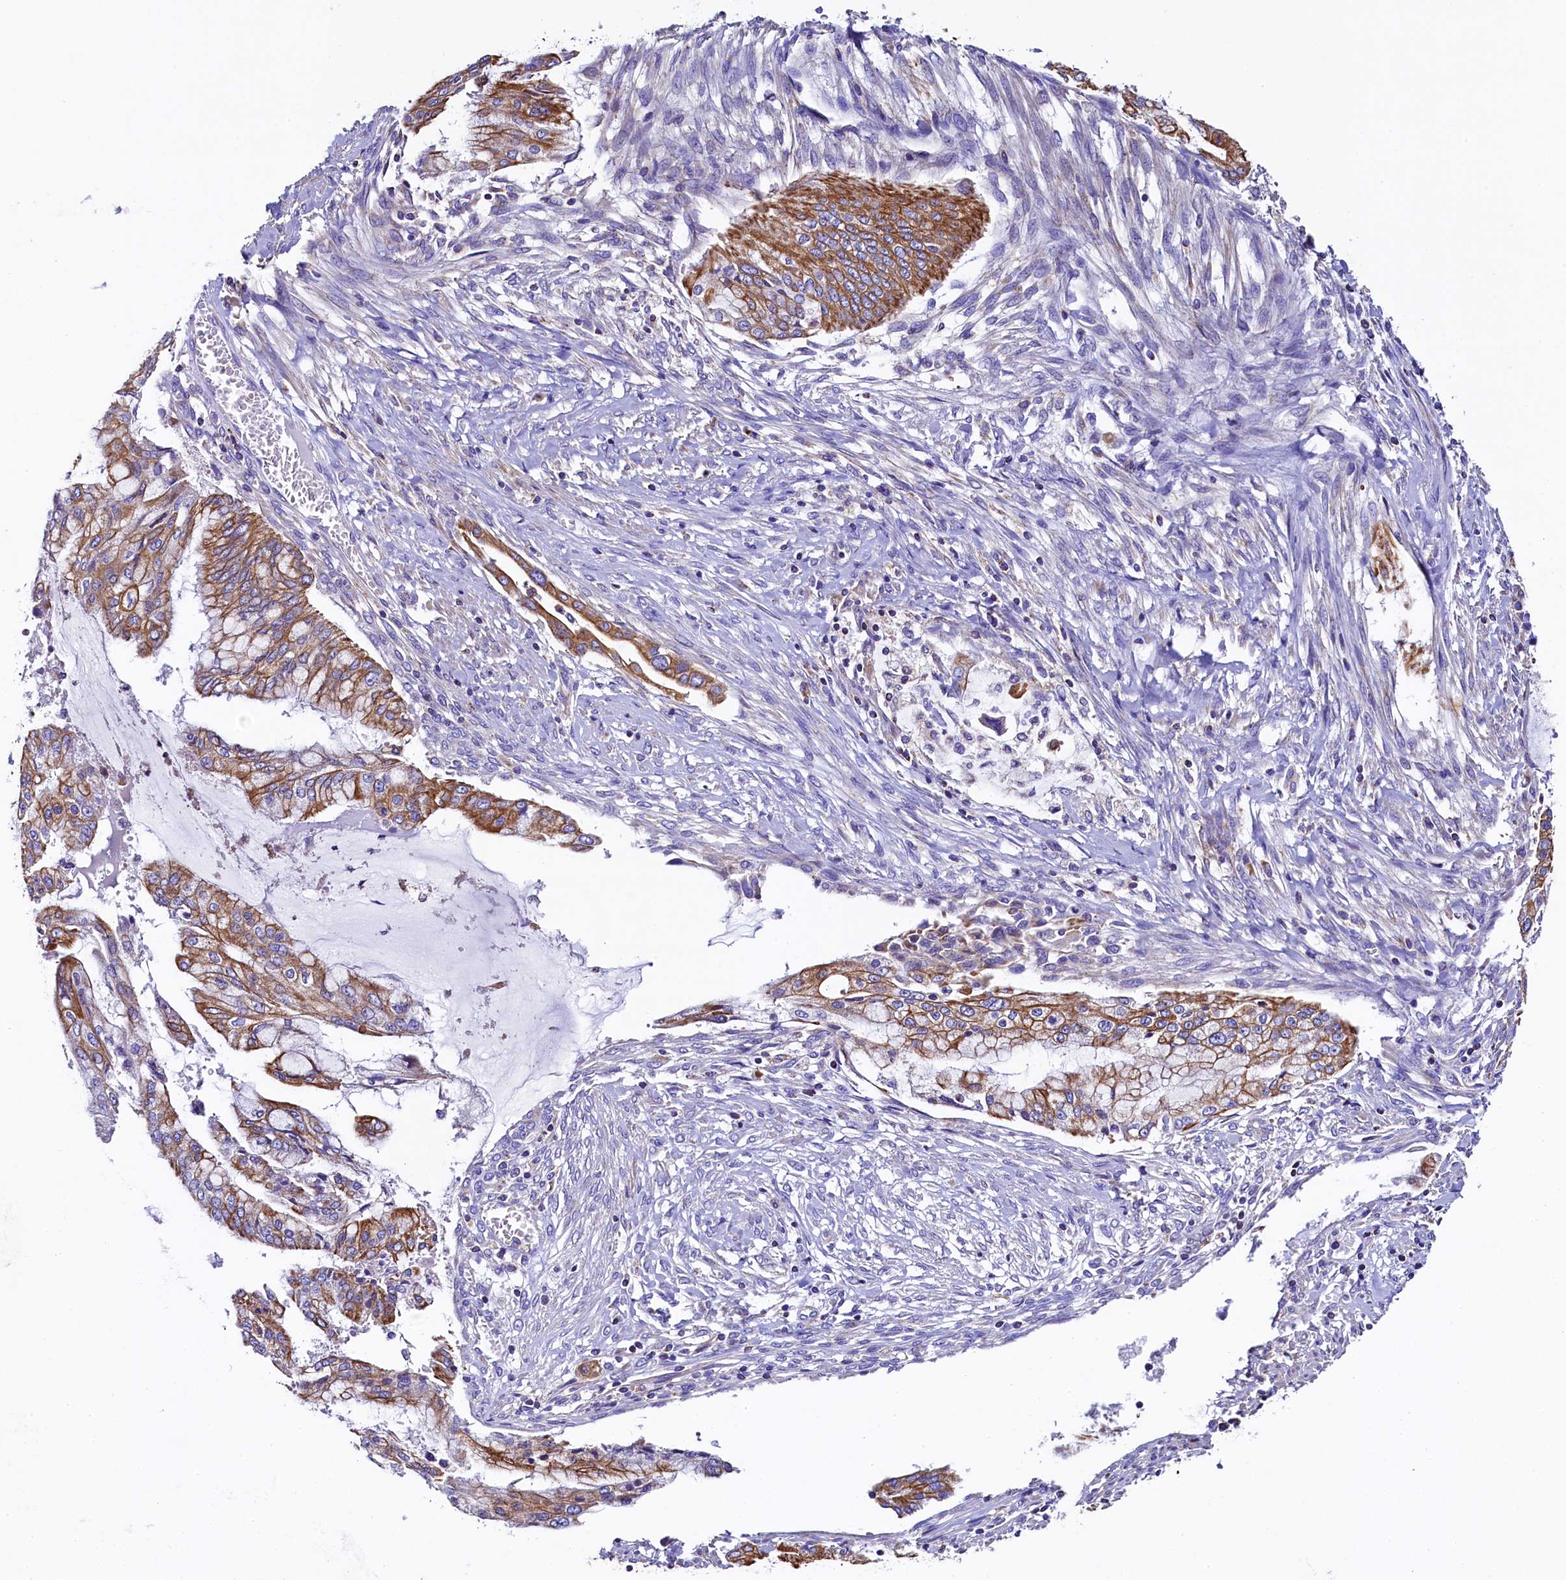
{"staining": {"intensity": "moderate", "quantity": ">75%", "location": "cytoplasmic/membranous"}, "tissue": "pancreatic cancer", "cell_type": "Tumor cells", "image_type": "cancer", "snomed": [{"axis": "morphology", "description": "Adenocarcinoma, NOS"}, {"axis": "topography", "description": "Pancreas"}], "caption": "Pancreatic cancer (adenocarcinoma) stained for a protein (brown) displays moderate cytoplasmic/membranous positive positivity in approximately >75% of tumor cells.", "gene": "CLYBL", "patient": {"sex": "male", "age": 46}}